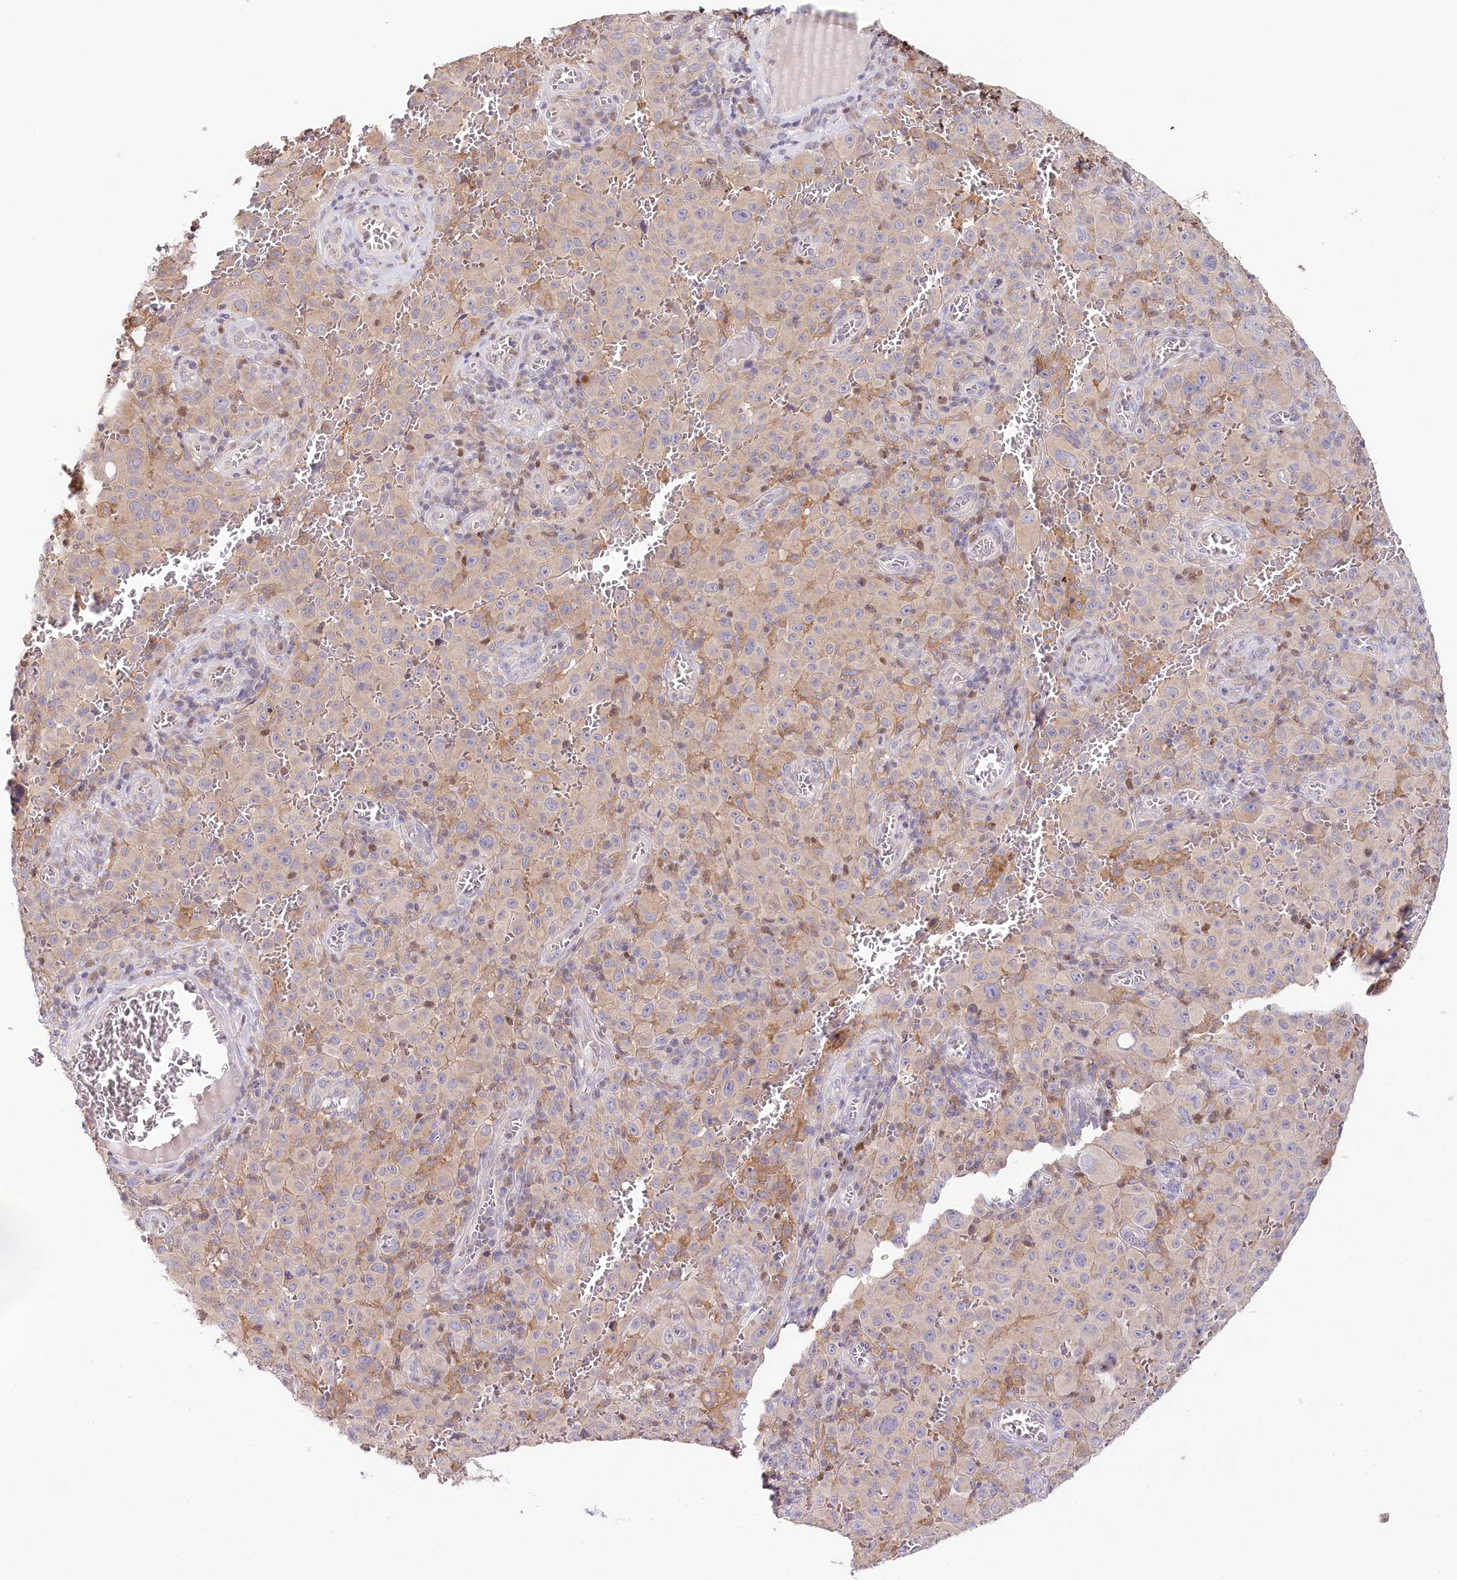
{"staining": {"intensity": "weak", "quantity": "<25%", "location": "cytoplasmic/membranous"}, "tissue": "melanoma", "cell_type": "Tumor cells", "image_type": "cancer", "snomed": [{"axis": "morphology", "description": "Malignant melanoma, NOS"}, {"axis": "topography", "description": "Skin"}], "caption": "A photomicrograph of malignant melanoma stained for a protein reveals no brown staining in tumor cells.", "gene": "DAPK1", "patient": {"sex": "female", "age": 82}}